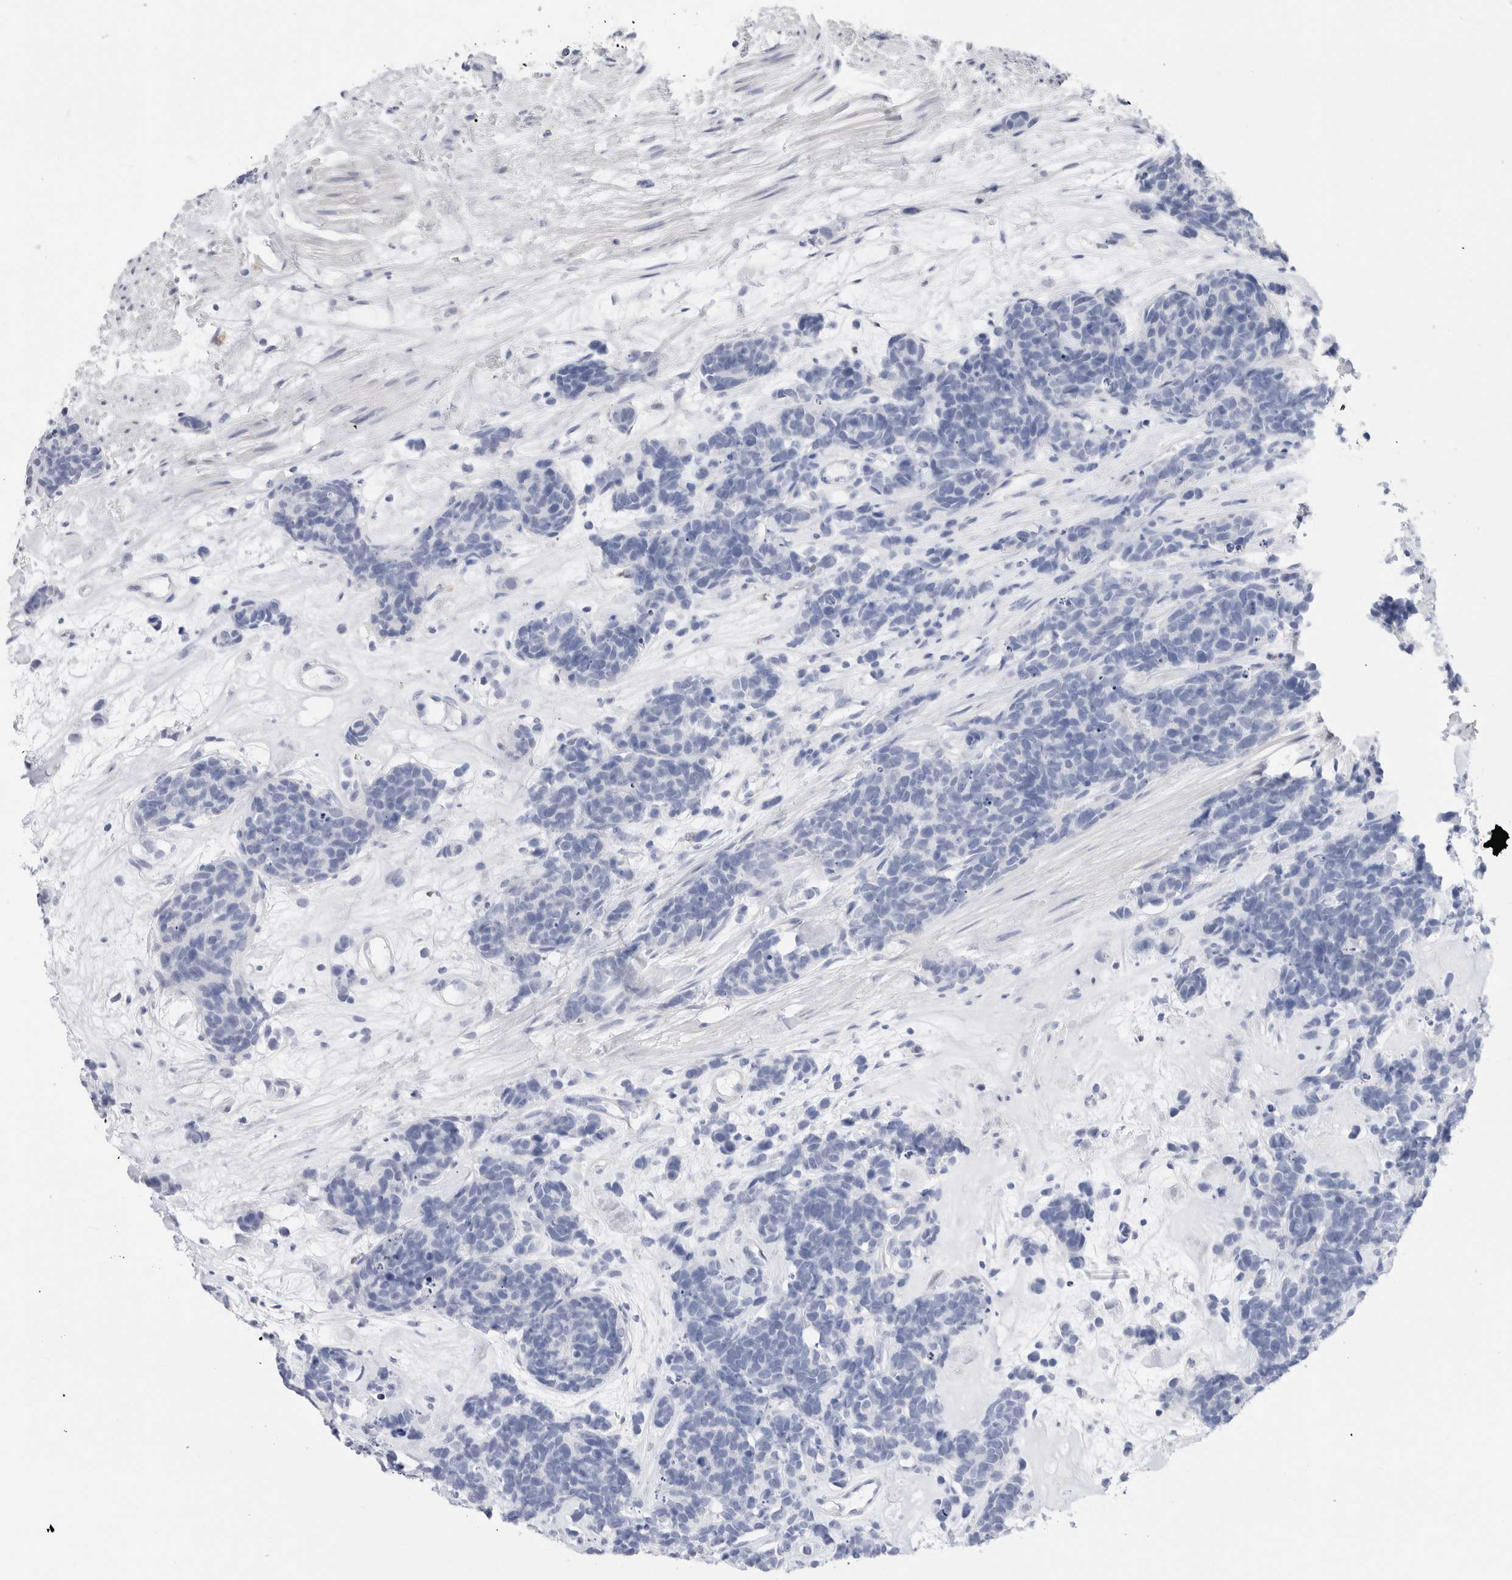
{"staining": {"intensity": "negative", "quantity": "none", "location": "none"}, "tissue": "carcinoid", "cell_type": "Tumor cells", "image_type": "cancer", "snomed": [{"axis": "morphology", "description": "Carcinoma, NOS"}, {"axis": "morphology", "description": "Carcinoid, malignant, NOS"}, {"axis": "topography", "description": "Urinary bladder"}], "caption": "Human carcinoma stained for a protein using IHC demonstrates no staining in tumor cells.", "gene": "SLC10A5", "patient": {"sex": "male", "age": 57}}